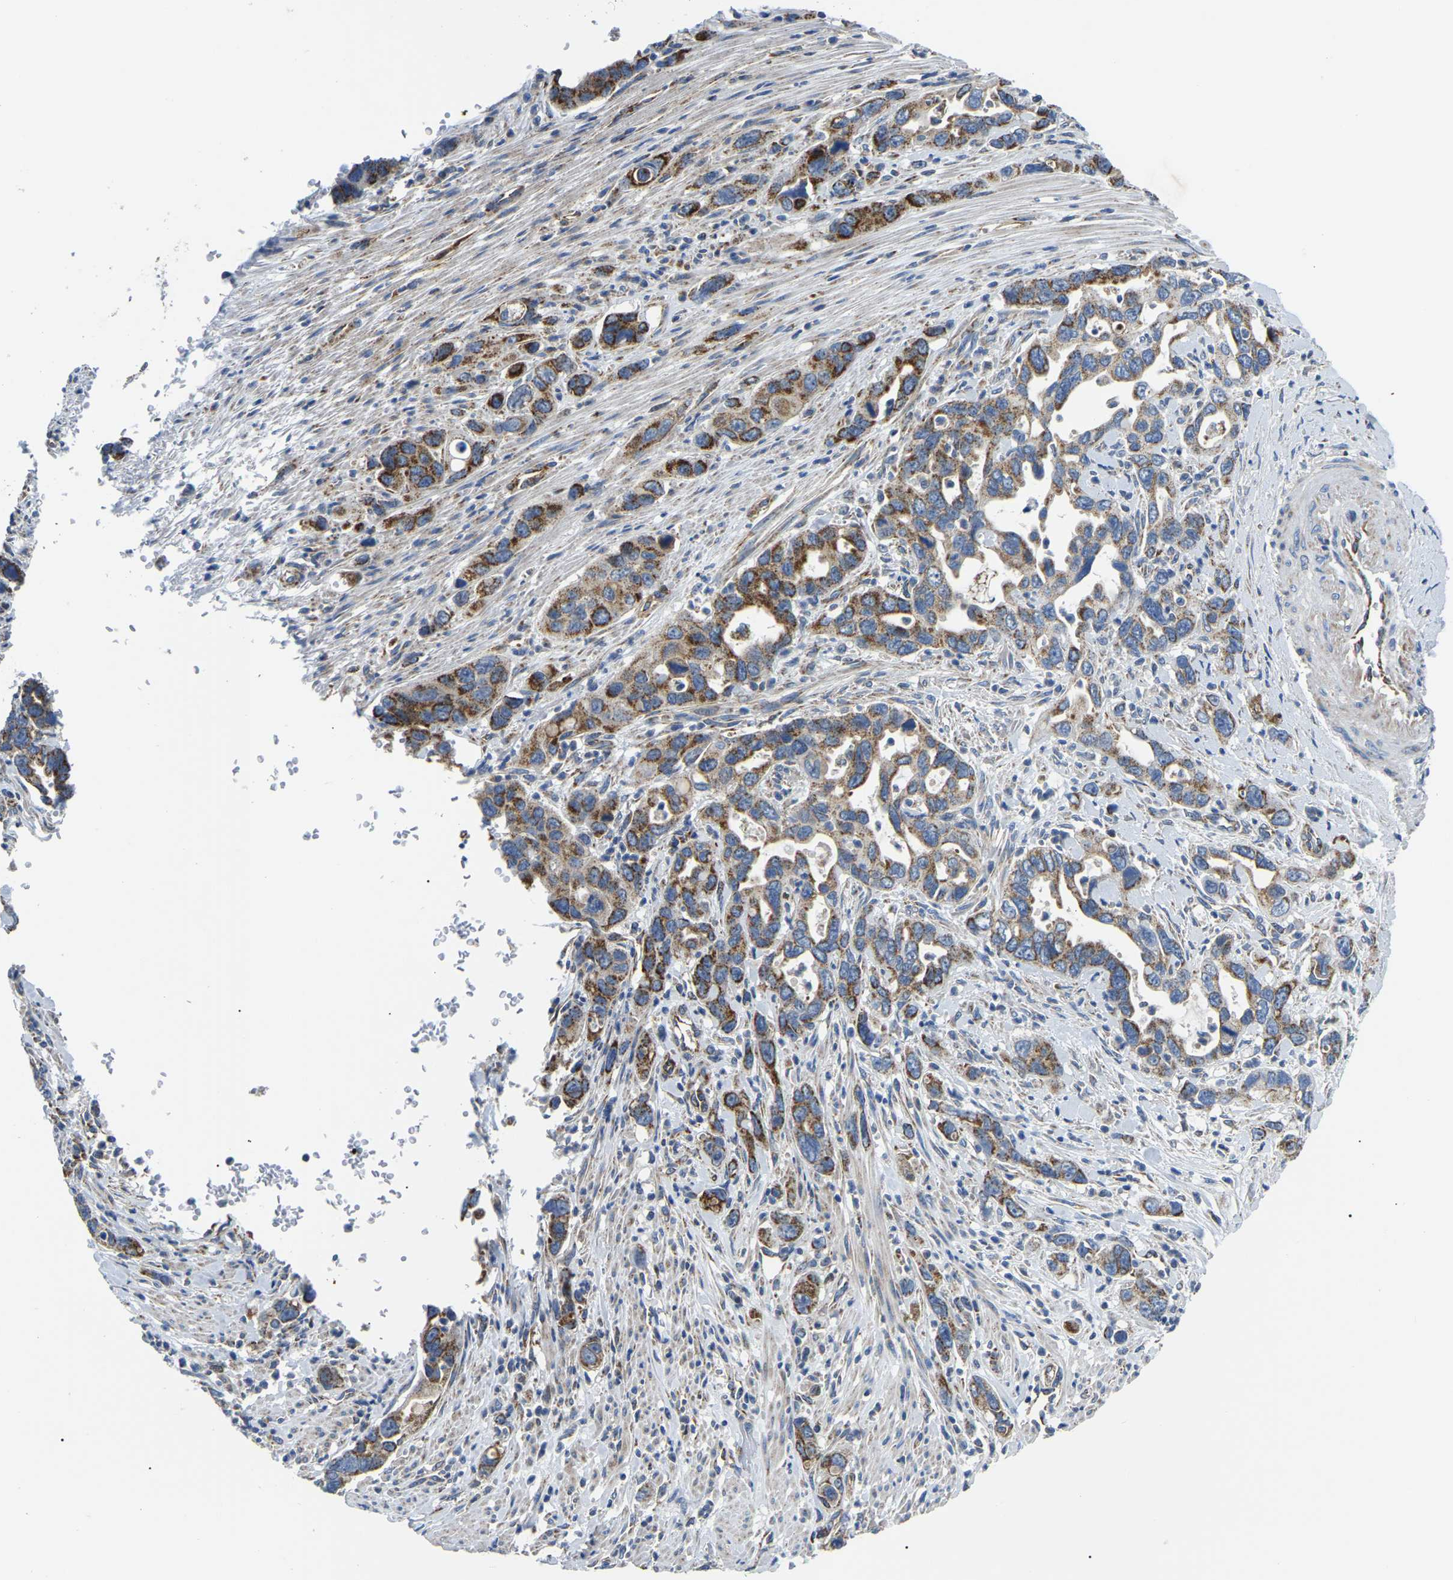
{"staining": {"intensity": "moderate", "quantity": ">75%", "location": "cytoplasmic/membranous"}, "tissue": "pancreatic cancer", "cell_type": "Tumor cells", "image_type": "cancer", "snomed": [{"axis": "morphology", "description": "Adenocarcinoma, NOS"}, {"axis": "topography", "description": "Pancreas"}], "caption": "Pancreatic cancer stained with a brown dye reveals moderate cytoplasmic/membranous positive positivity in about >75% of tumor cells.", "gene": "PPM1E", "patient": {"sex": "female", "age": 70}}